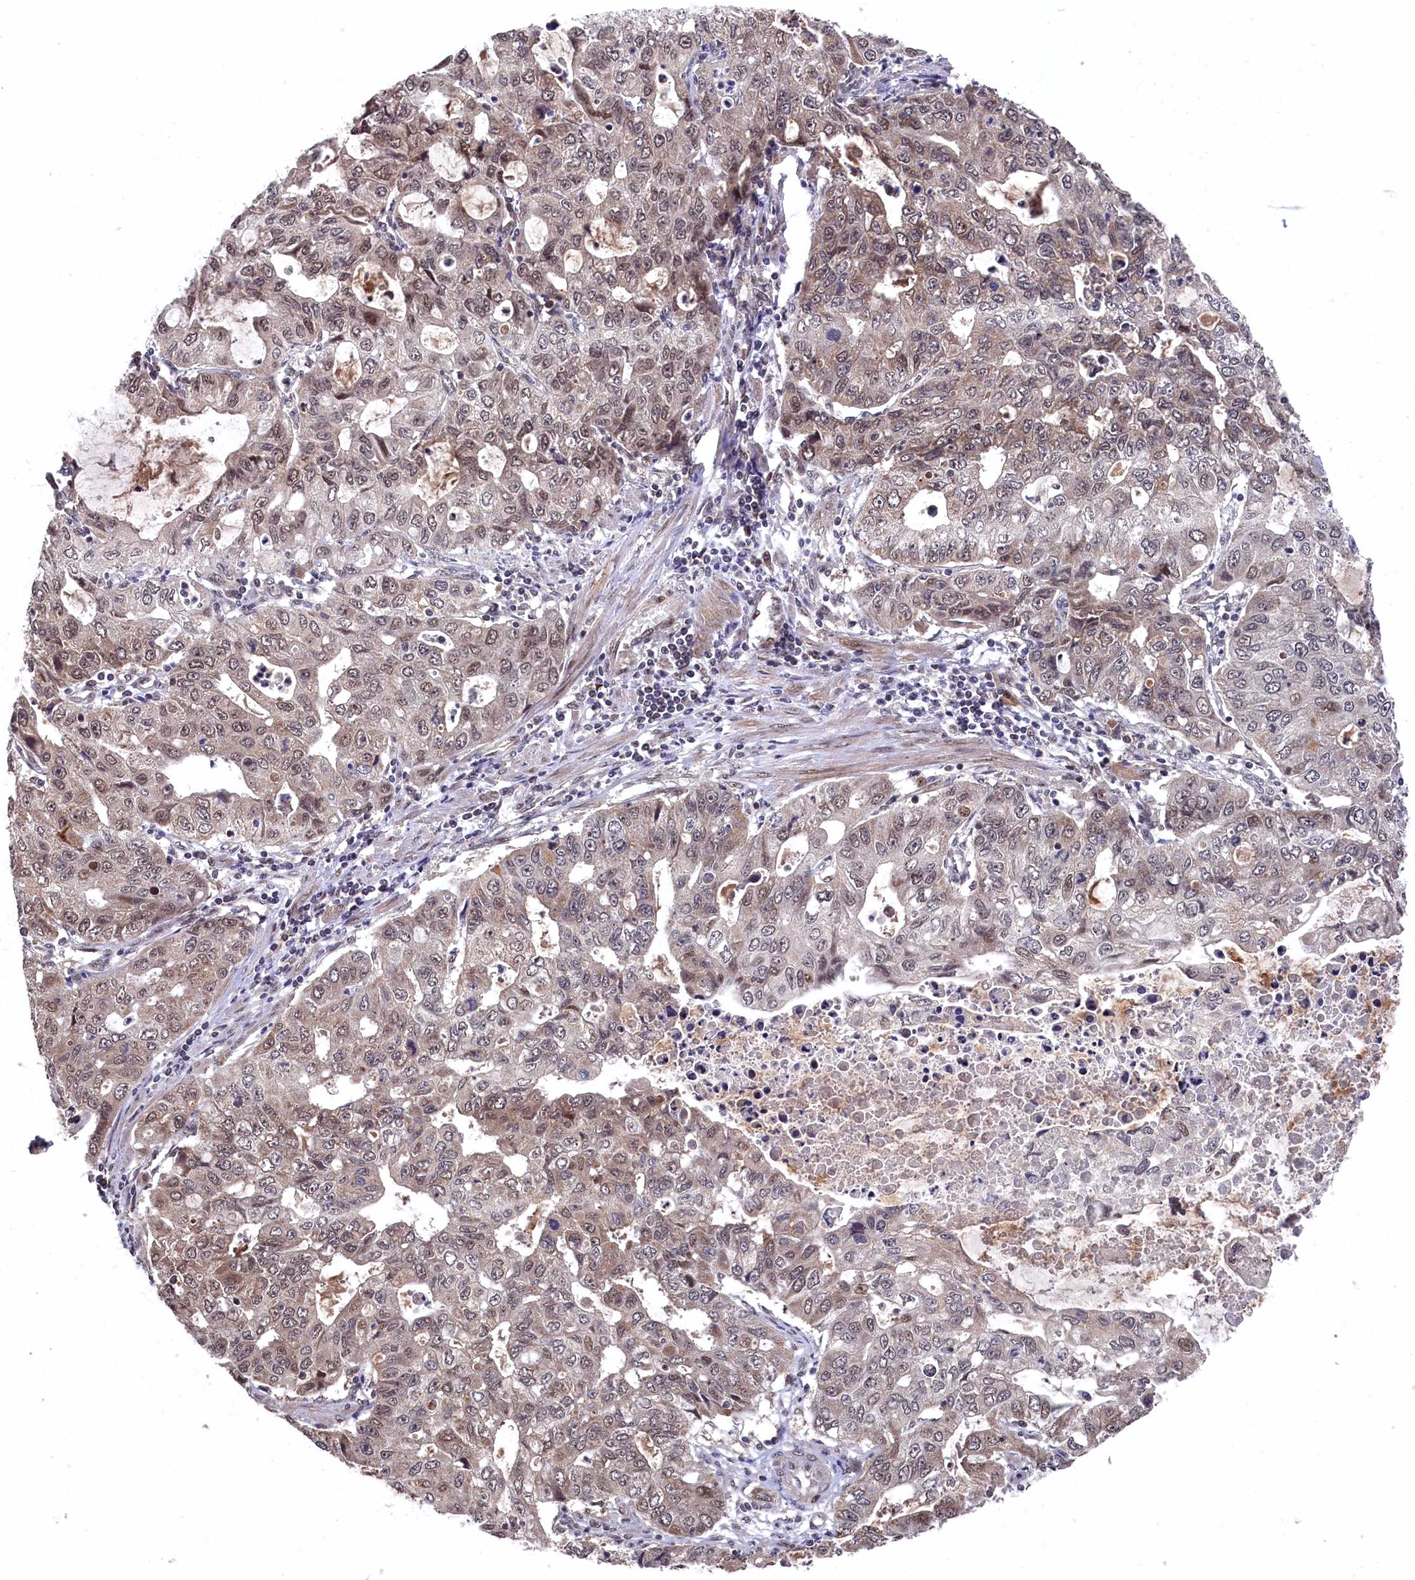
{"staining": {"intensity": "weak", "quantity": "25%-75%", "location": "cytoplasmic/membranous,nuclear"}, "tissue": "stomach cancer", "cell_type": "Tumor cells", "image_type": "cancer", "snomed": [{"axis": "morphology", "description": "Adenocarcinoma, NOS"}, {"axis": "topography", "description": "Stomach, lower"}], "caption": "An immunohistochemistry image of tumor tissue is shown. Protein staining in brown highlights weak cytoplasmic/membranous and nuclear positivity in stomach cancer (adenocarcinoma) within tumor cells.", "gene": "CLPX", "patient": {"sex": "female", "age": 43}}